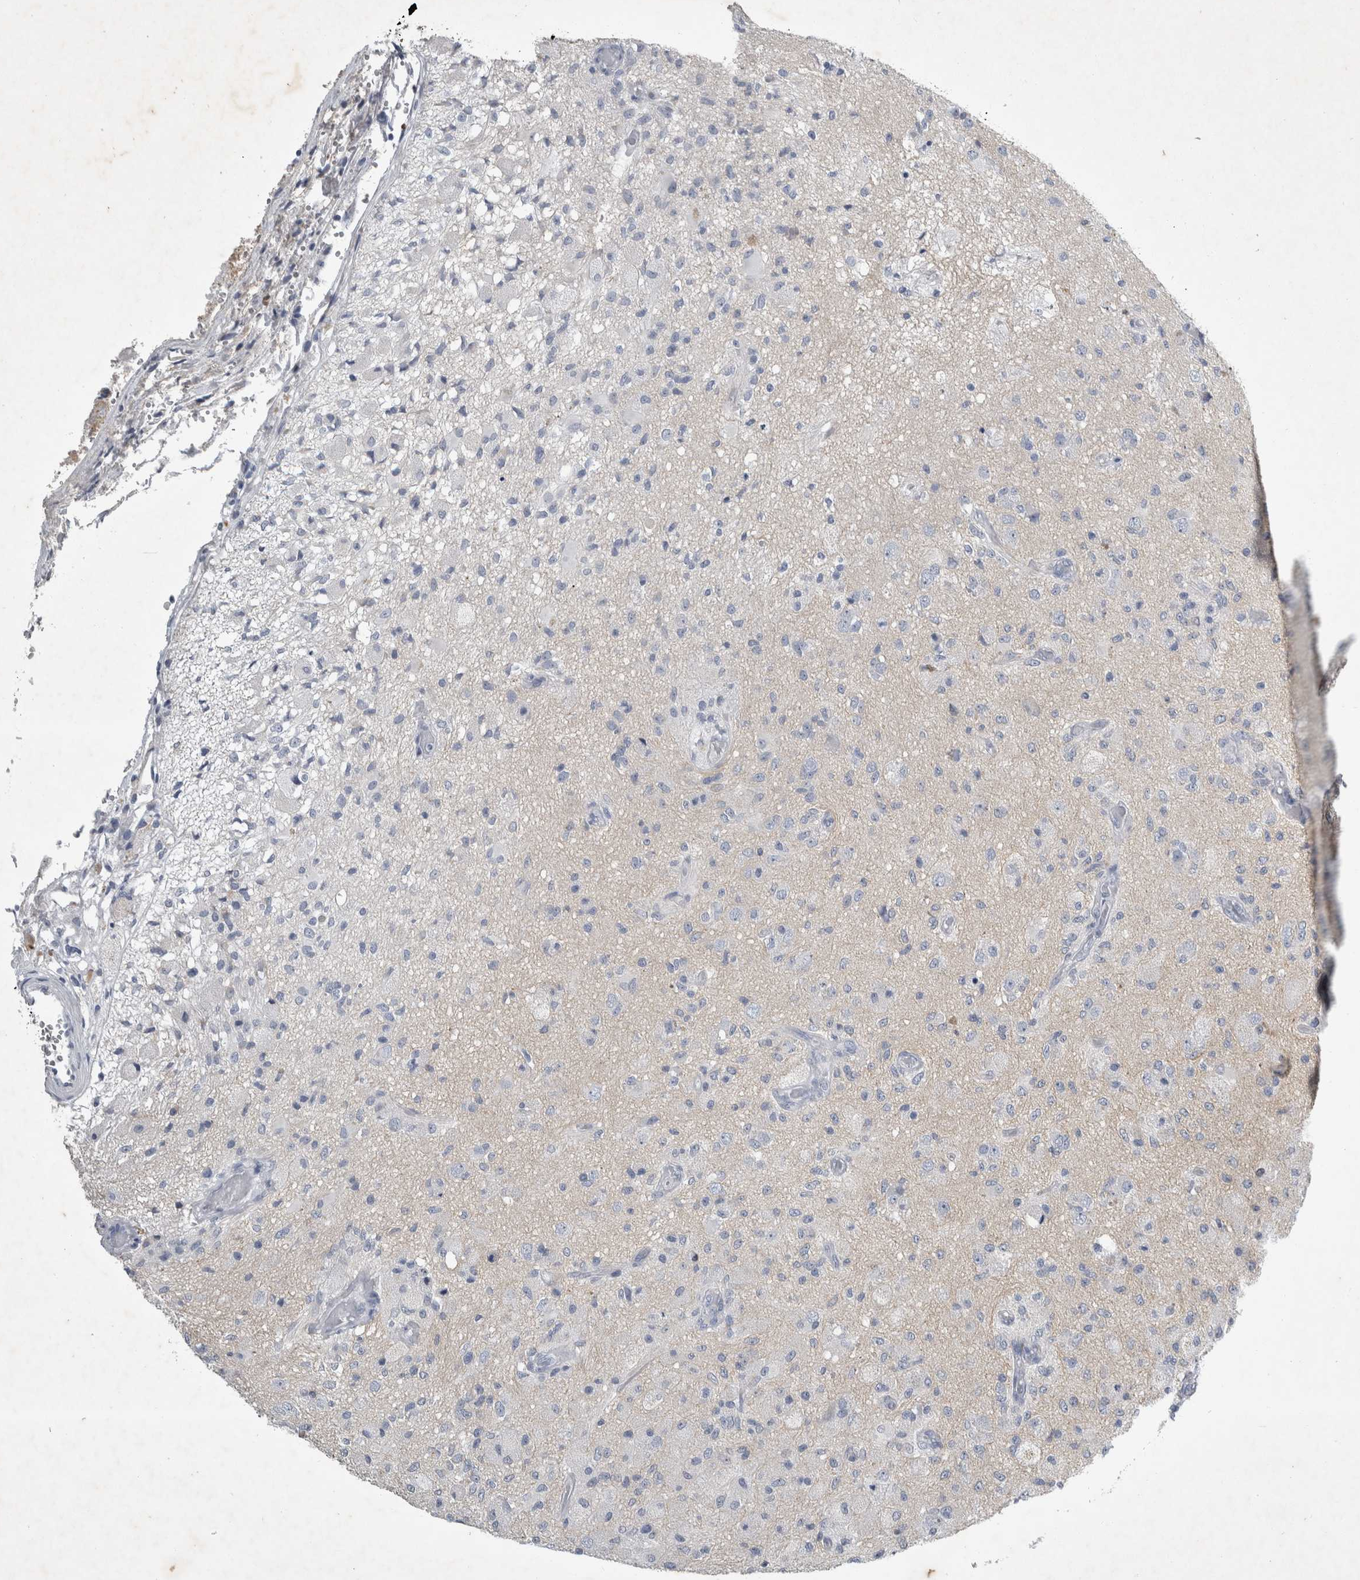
{"staining": {"intensity": "negative", "quantity": "none", "location": "none"}, "tissue": "glioma", "cell_type": "Tumor cells", "image_type": "cancer", "snomed": [{"axis": "morphology", "description": "Normal tissue, NOS"}, {"axis": "morphology", "description": "Glioma, malignant, High grade"}, {"axis": "topography", "description": "Cerebral cortex"}], "caption": "DAB immunohistochemical staining of high-grade glioma (malignant) exhibits no significant positivity in tumor cells.", "gene": "FXYD7", "patient": {"sex": "male", "age": 77}}